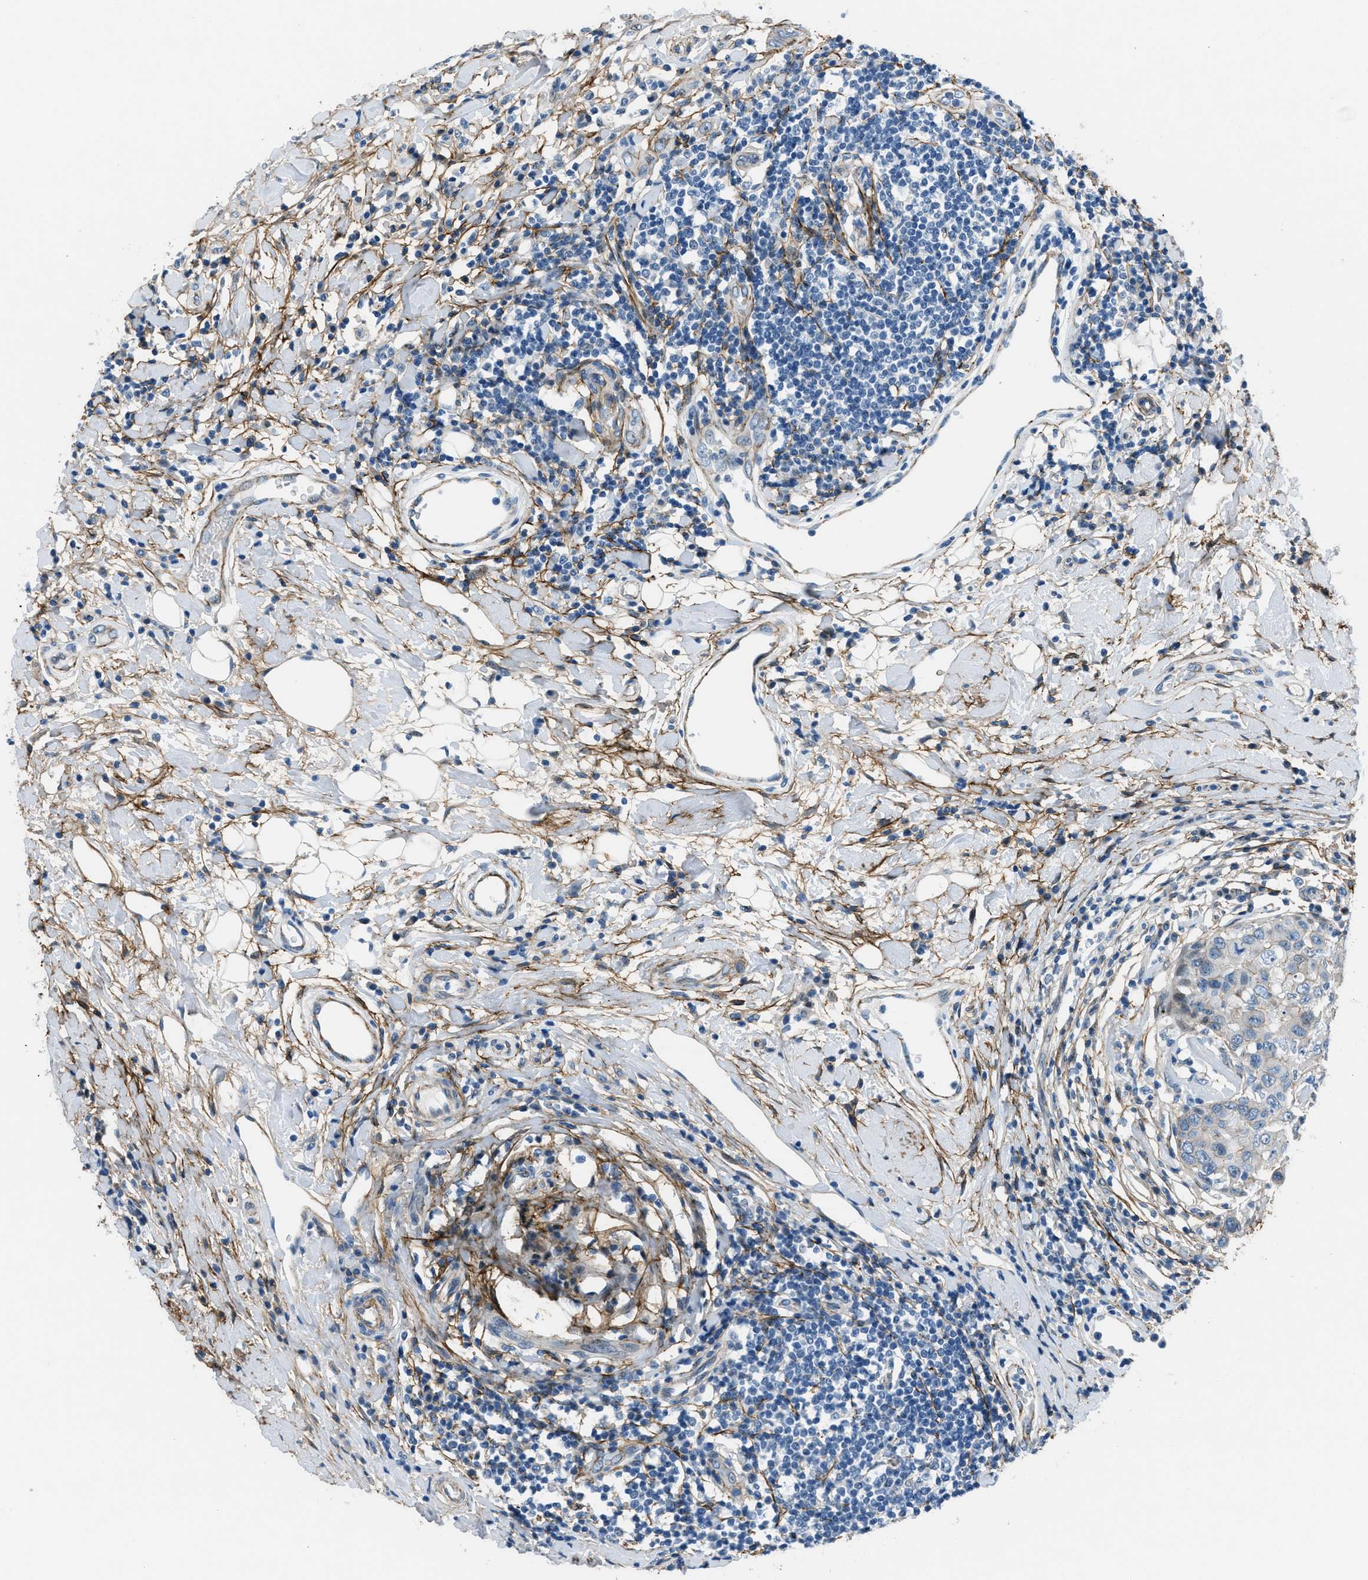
{"staining": {"intensity": "negative", "quantity": "none", "location": "none"}, "tissue": "breast cancer", "cell_type": "Tumor cells", "image_type": "cancer", "snomed": [{"axis": "morphology", "description": "Duct carcinoma"}, {"axis": "topography", "description": "Breast"}], "caption": "IHC histopathology image of neoplastic tissue: breast cancer stained with DAB reveals no significant protein staining in tumor cells.", "gene": "FBN1", "patient": {"sex": "female", "age": 27}}